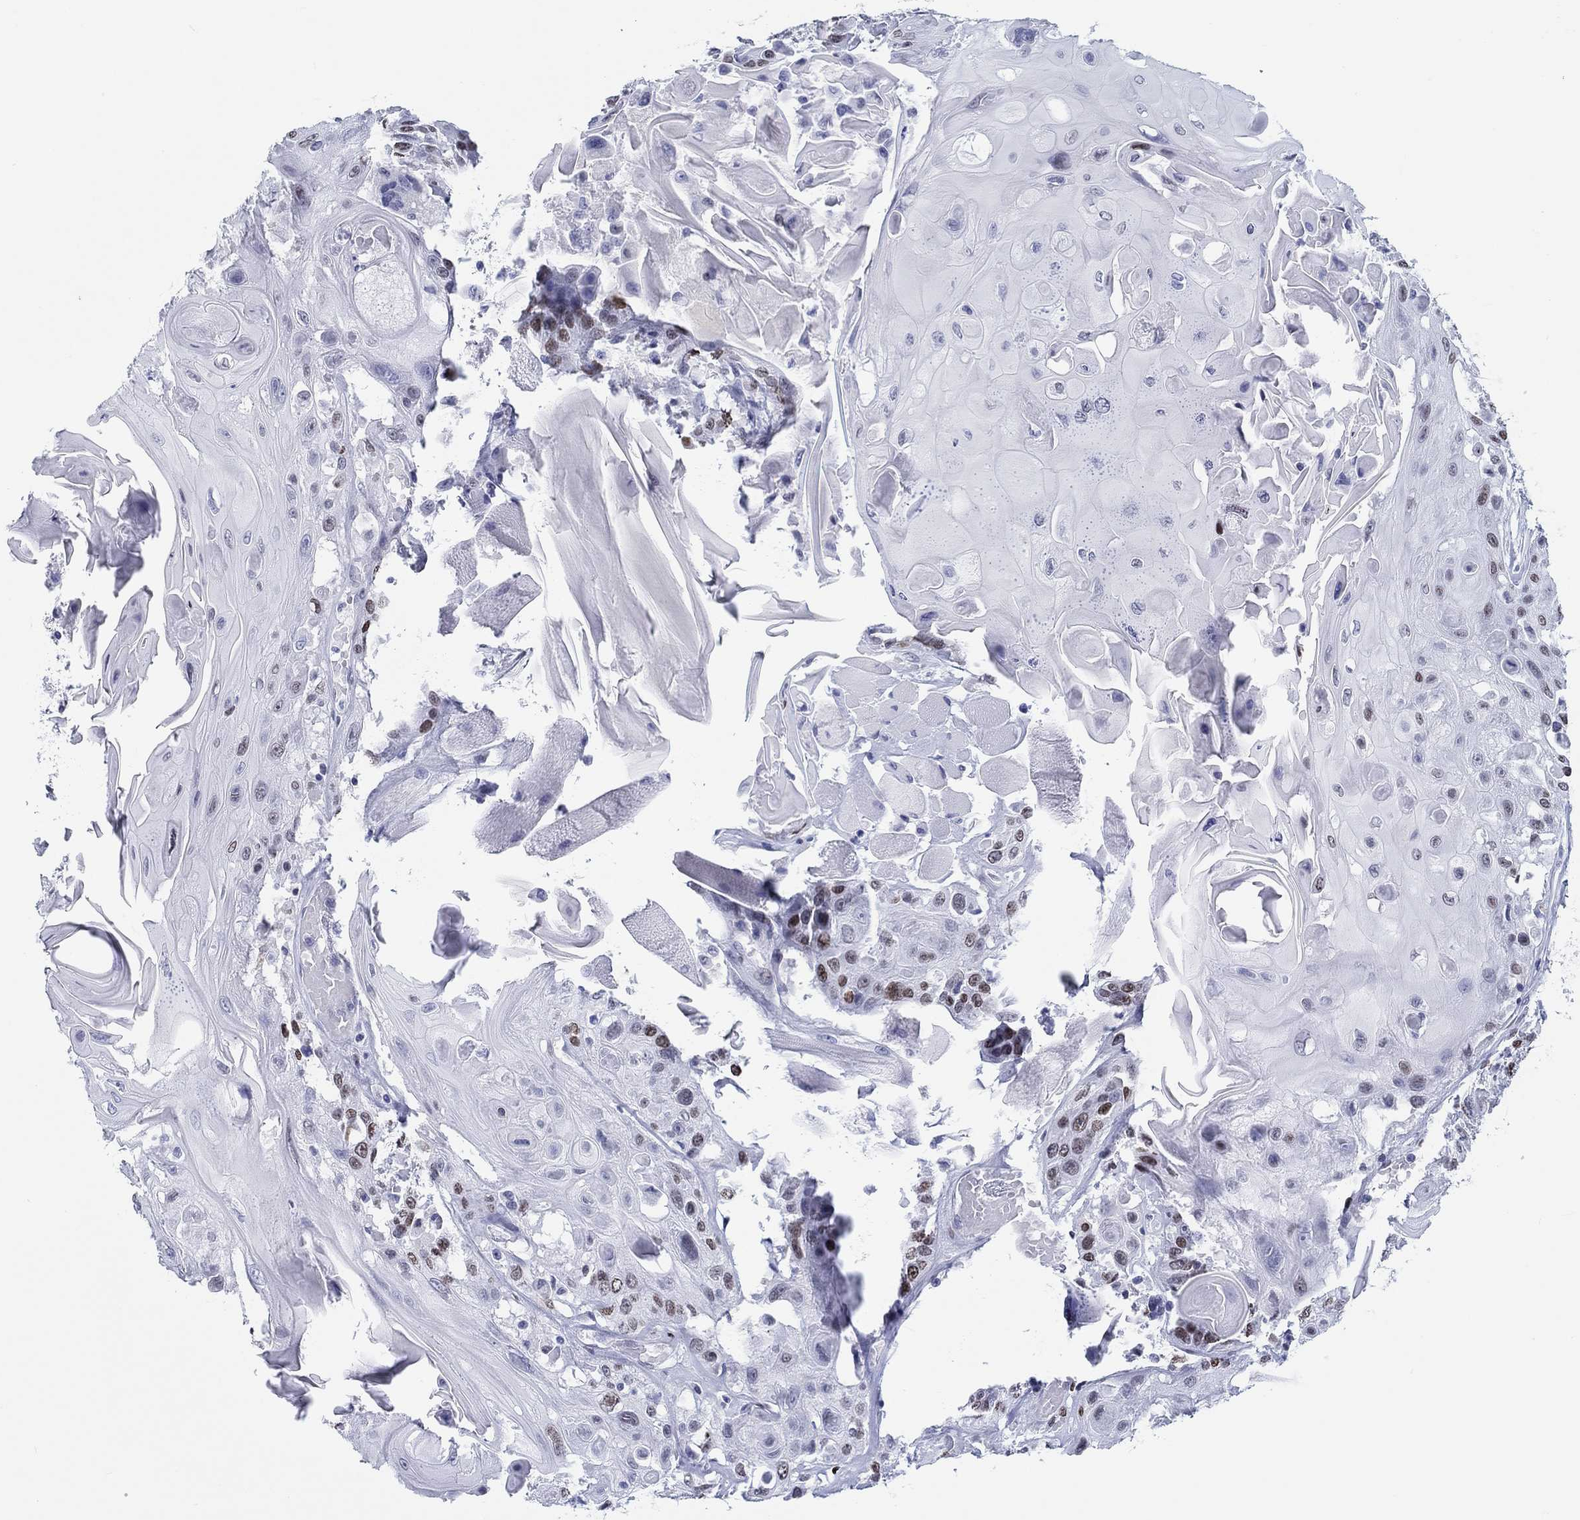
{"staining": {"intensity": "strong", "quantity": "<25%", "location": "nuclear"}, "tissue": "head and neck cancer", "cell_type": "Tumor cells", "image_type": "cancer", "snomed": [{"axis": "morphology", "description": "Squamous cell carcinoma, NOS"}, {"axis": "topography", "description": "Head-Neck"}], "caption": "A histopathology image of squamous cell carcinoma (head and neck) stained for a protein shows strong nuclear brown staining in tumor cells.", "gene": "H1-1", "patient": {"sex": "female", "age": 59}}